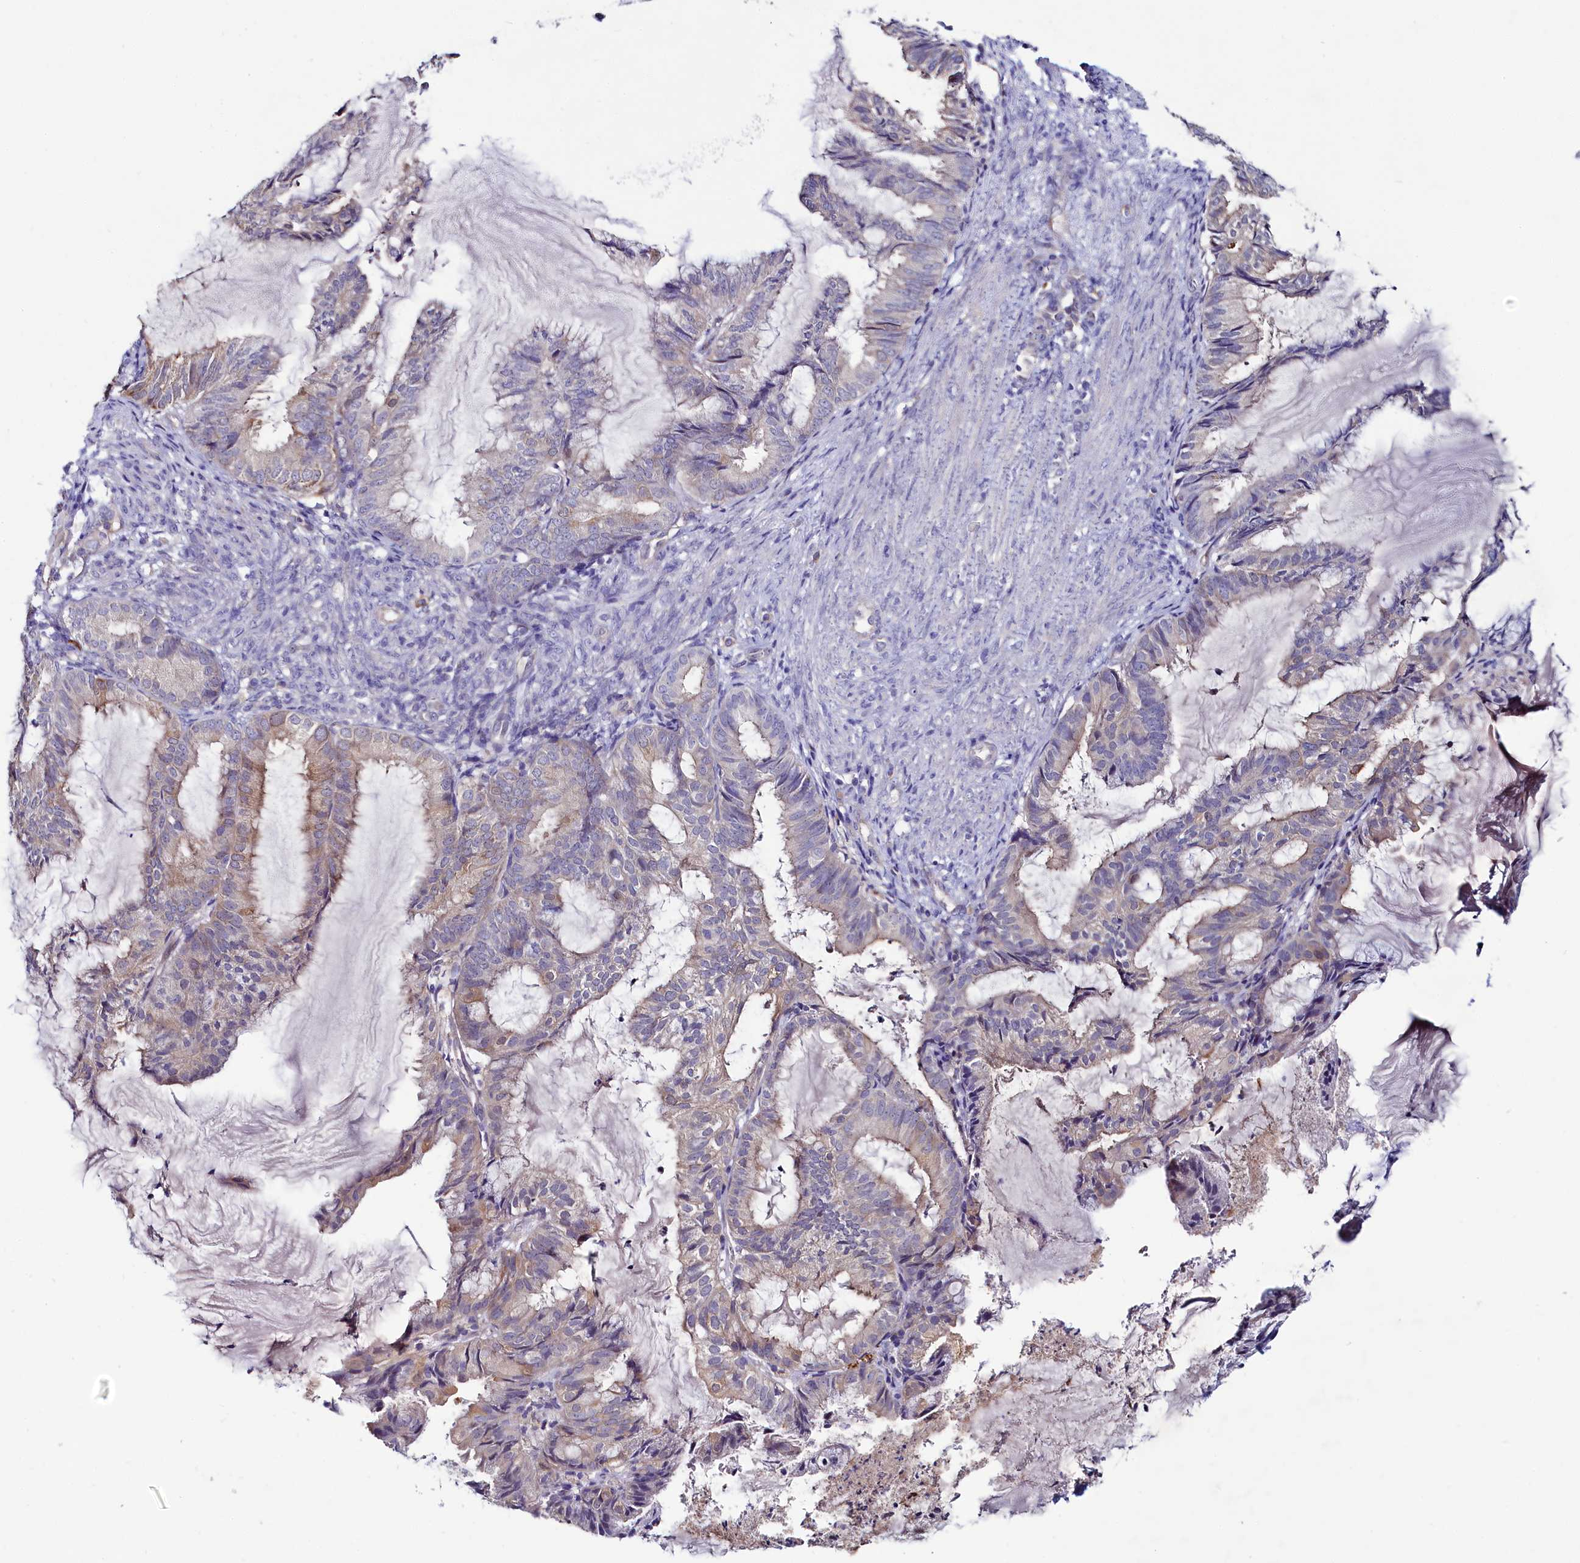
{"staining": {"intensity": "weak", "quantity": "<25%", "location": "cytoplasmic/membranous"}, "tissue": "endometrial cancer", "cell_type": "Tumor cells", "image_type": "cancer", "snomed": [{"axis": "morphology", "description": "Adenocarcinoma, NOS"}, {"axis": "topography", "description": "Endometrium"}], "caption": "Photomicrograph shows no protein positivity in tumor cells of endometrial cancer tissue. (Brightfield microscopy of DAB immunohistochemistry (IHC) at high magnification).", "gene": "ASTE1", "patient": {"sex": "female", "age": 86}}